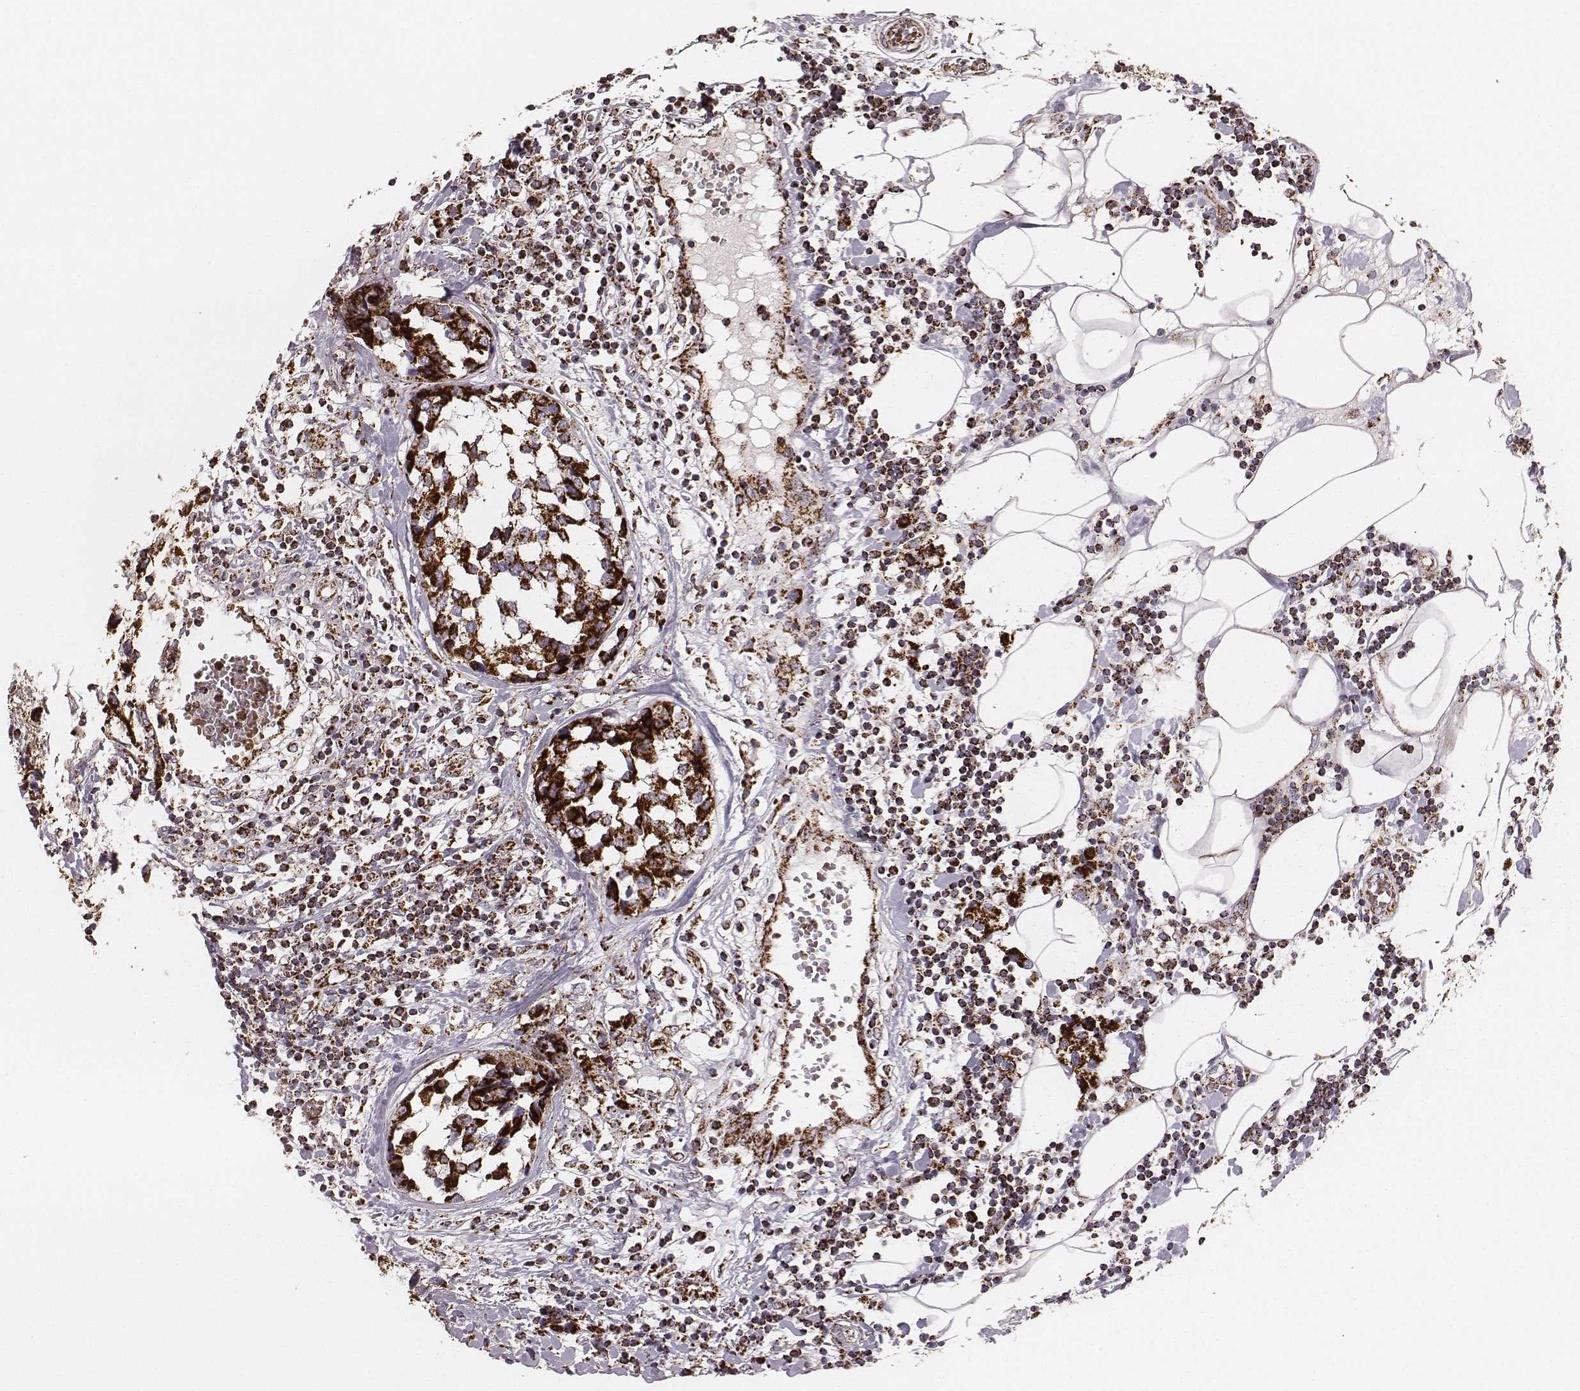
{"staining": {"intensity": "strong", "quantity": ">75%", "location": "cytoplasmic/membranous"}, "tissue": "breast cancer", "cell_type": "Tumor cells", "image_type": "cancer", "snomed": [{"axis": "morphology", "description": "Lobular carcinoma"}, {"axis": "topography", "description": "Breast"}], "caption": "High-magnification brightfield microscopy of breast cancer stained with DAB (brown) and counterstained with hematoxylin (blue). tumor cells exhibit strong cytoplasmic/membranous positivity is identified in about>75% of cells. The staining was performed using DAB (3,3'-diaminobenzidine), with brown indicating positive protein expression. Nuclei are stained blue with hematoxylin.", "gene": "TUFM", "patient": {"sex": "female", "age": 59}}